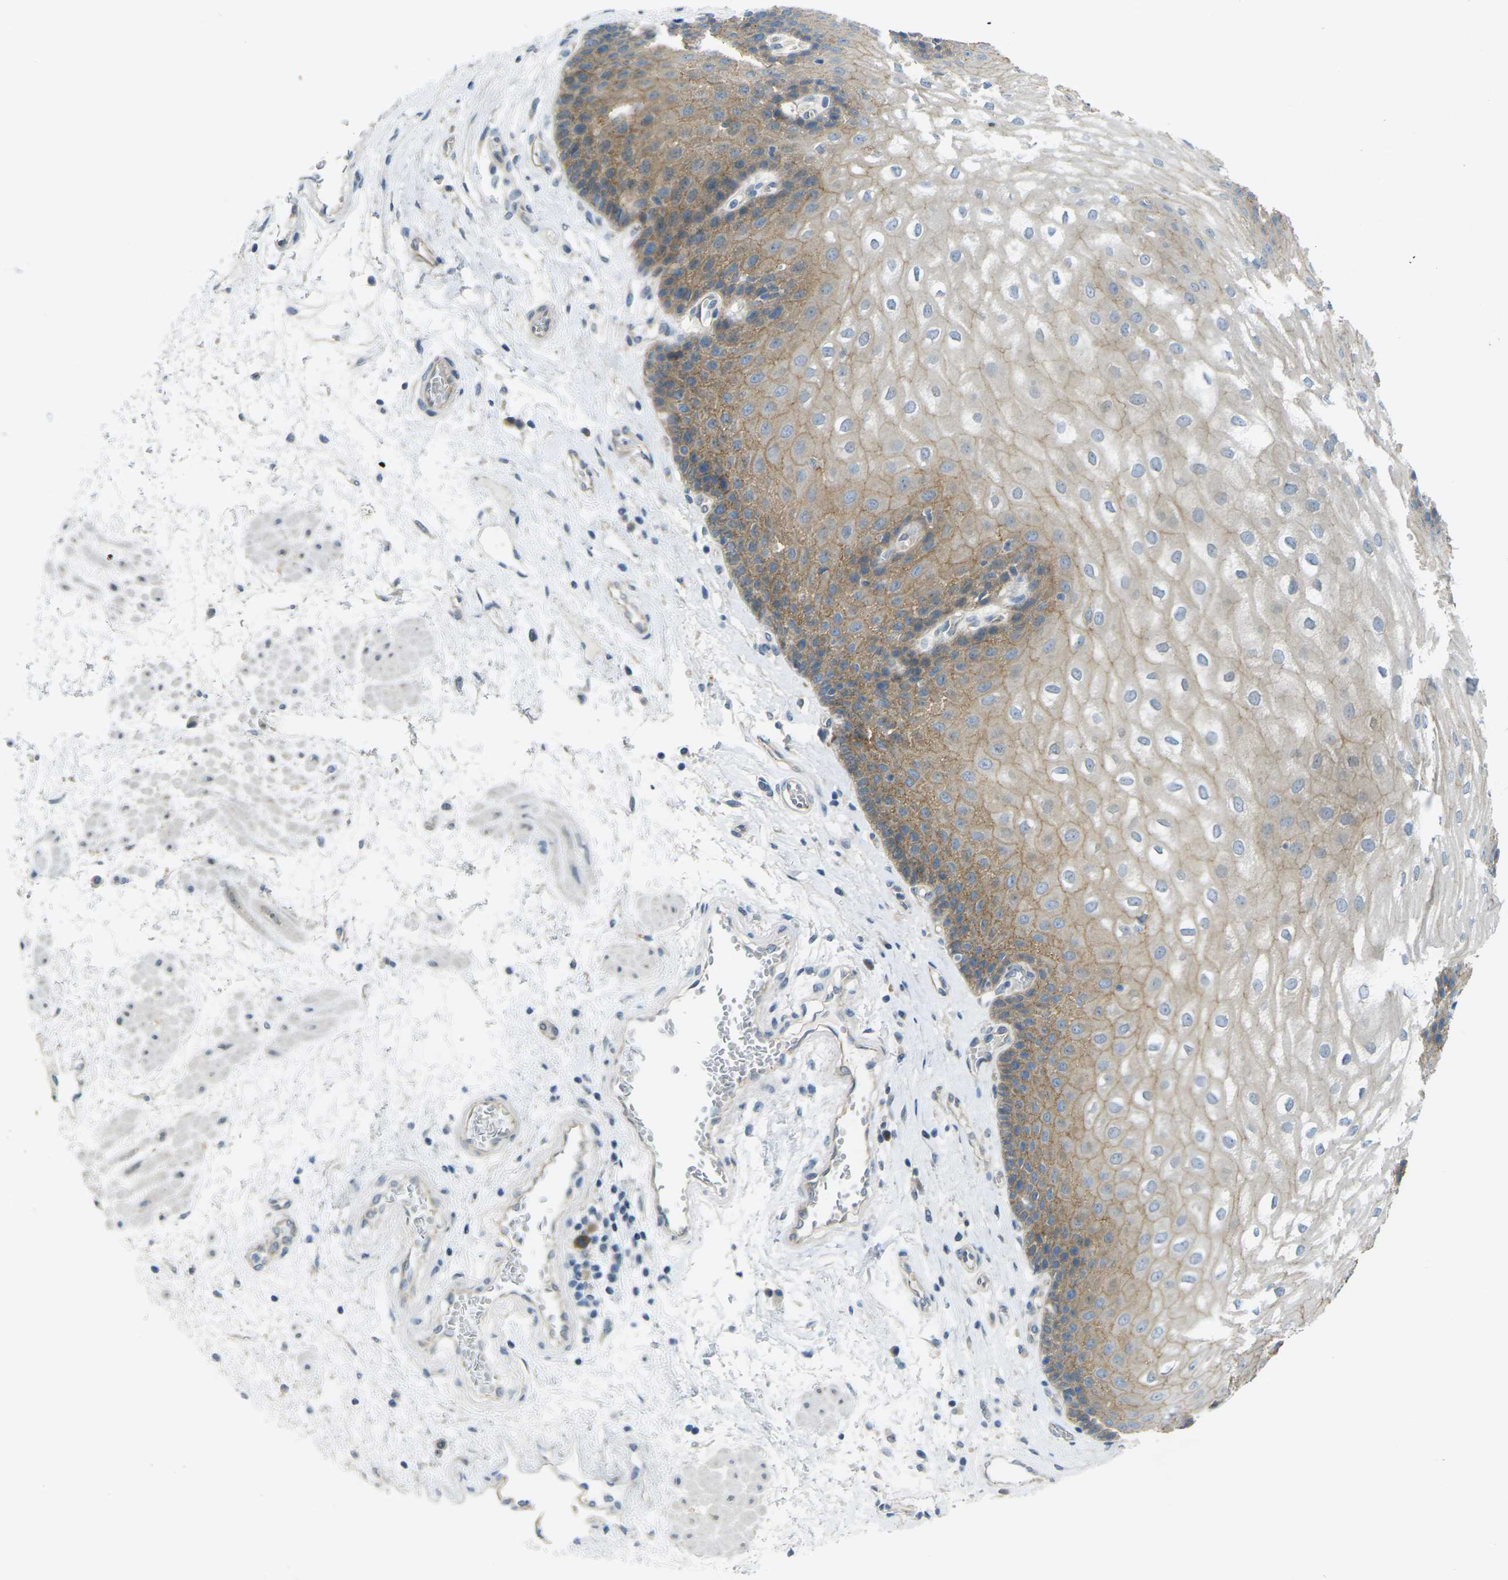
{"staining": {"intensity": "moderate", "quantity": "<25%", "location": "cytoplasmic/membranous"}, "tissue": "esophagus", "cell_type": "Squamous epithelial cells", "image_type": "normal", "snomed": [{"axis": "morphology", "description": "Normal tissue, NOS"}, {"axis": "topography", "description": "Esophagus"}], "caption": "Moderate cytoplasmic/membranous protein expression is identified in about <25% of squamous epithelial cells in esophagus. (brown staining indicates protein expression, while blue staining denotes nuclei).", "gene": "RHBDD1", "patient": {"sex": "male", "age": 48}}